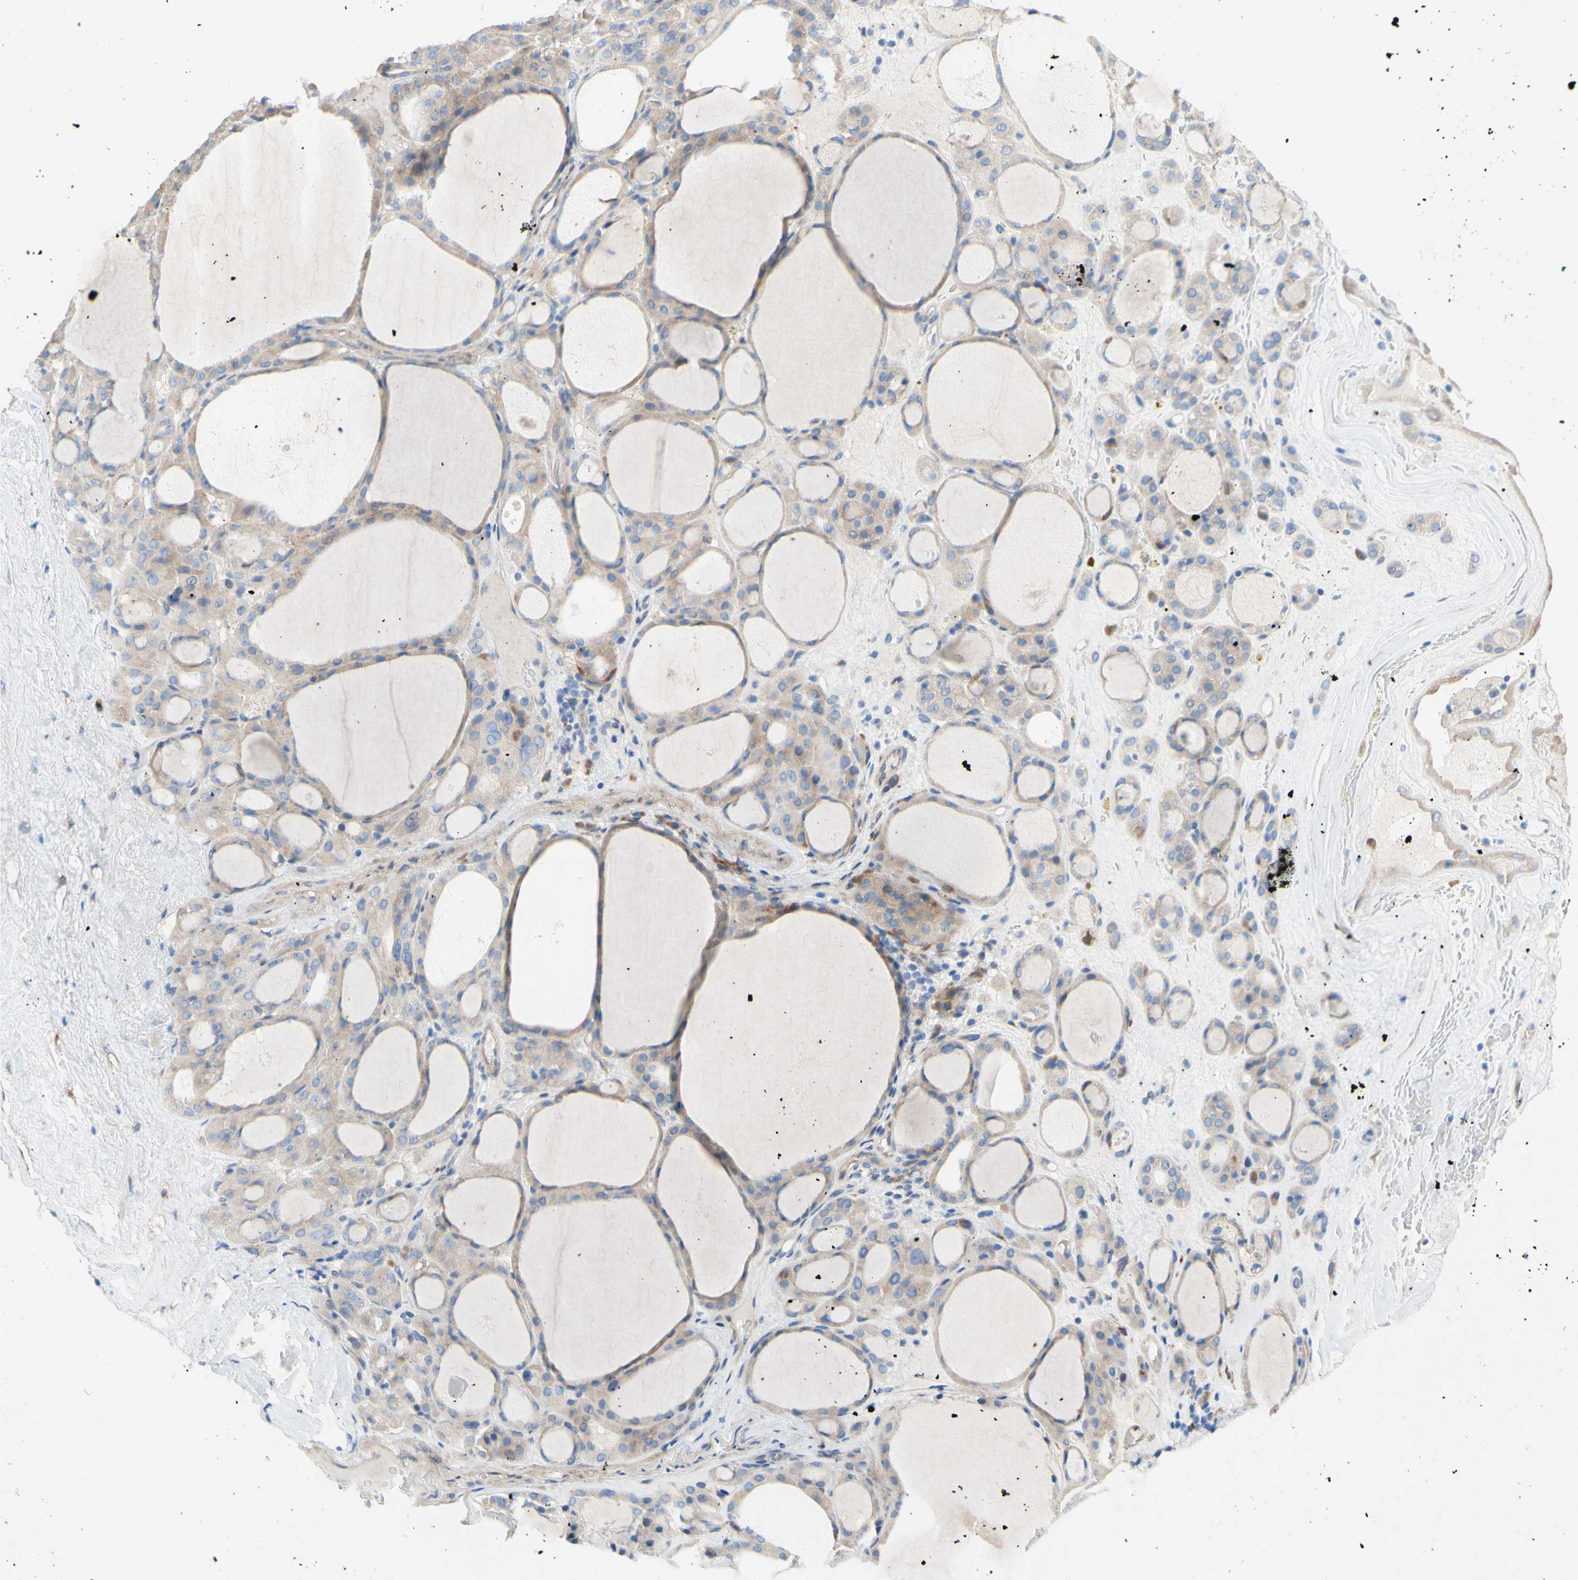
{"staining": {"intensity": "weak", "quantity": ">75%", "location": "cytoplasmic/membranous"}, "tissue": "thyroid gland", "cell_type": "Glandular cells", "image_type": "normal", "snomed": [{"axis": "morphology", "description": "Normal tissue, NOS"}, {"axis": "morphology", "description": "Carcinoma, NOS"}, {"axis": "topography", "description": "Thyroid gland"}], "caption": "Immunohistochemistry (IHC) image of normal human thyroid gland stained for a protein (brown), which displays low levels of weak cytoplasmic/membranous staining in approximately >75% of glandular cells.", "gene": "TMIGD2", "patient": {"sex": "female", "age": 86}}